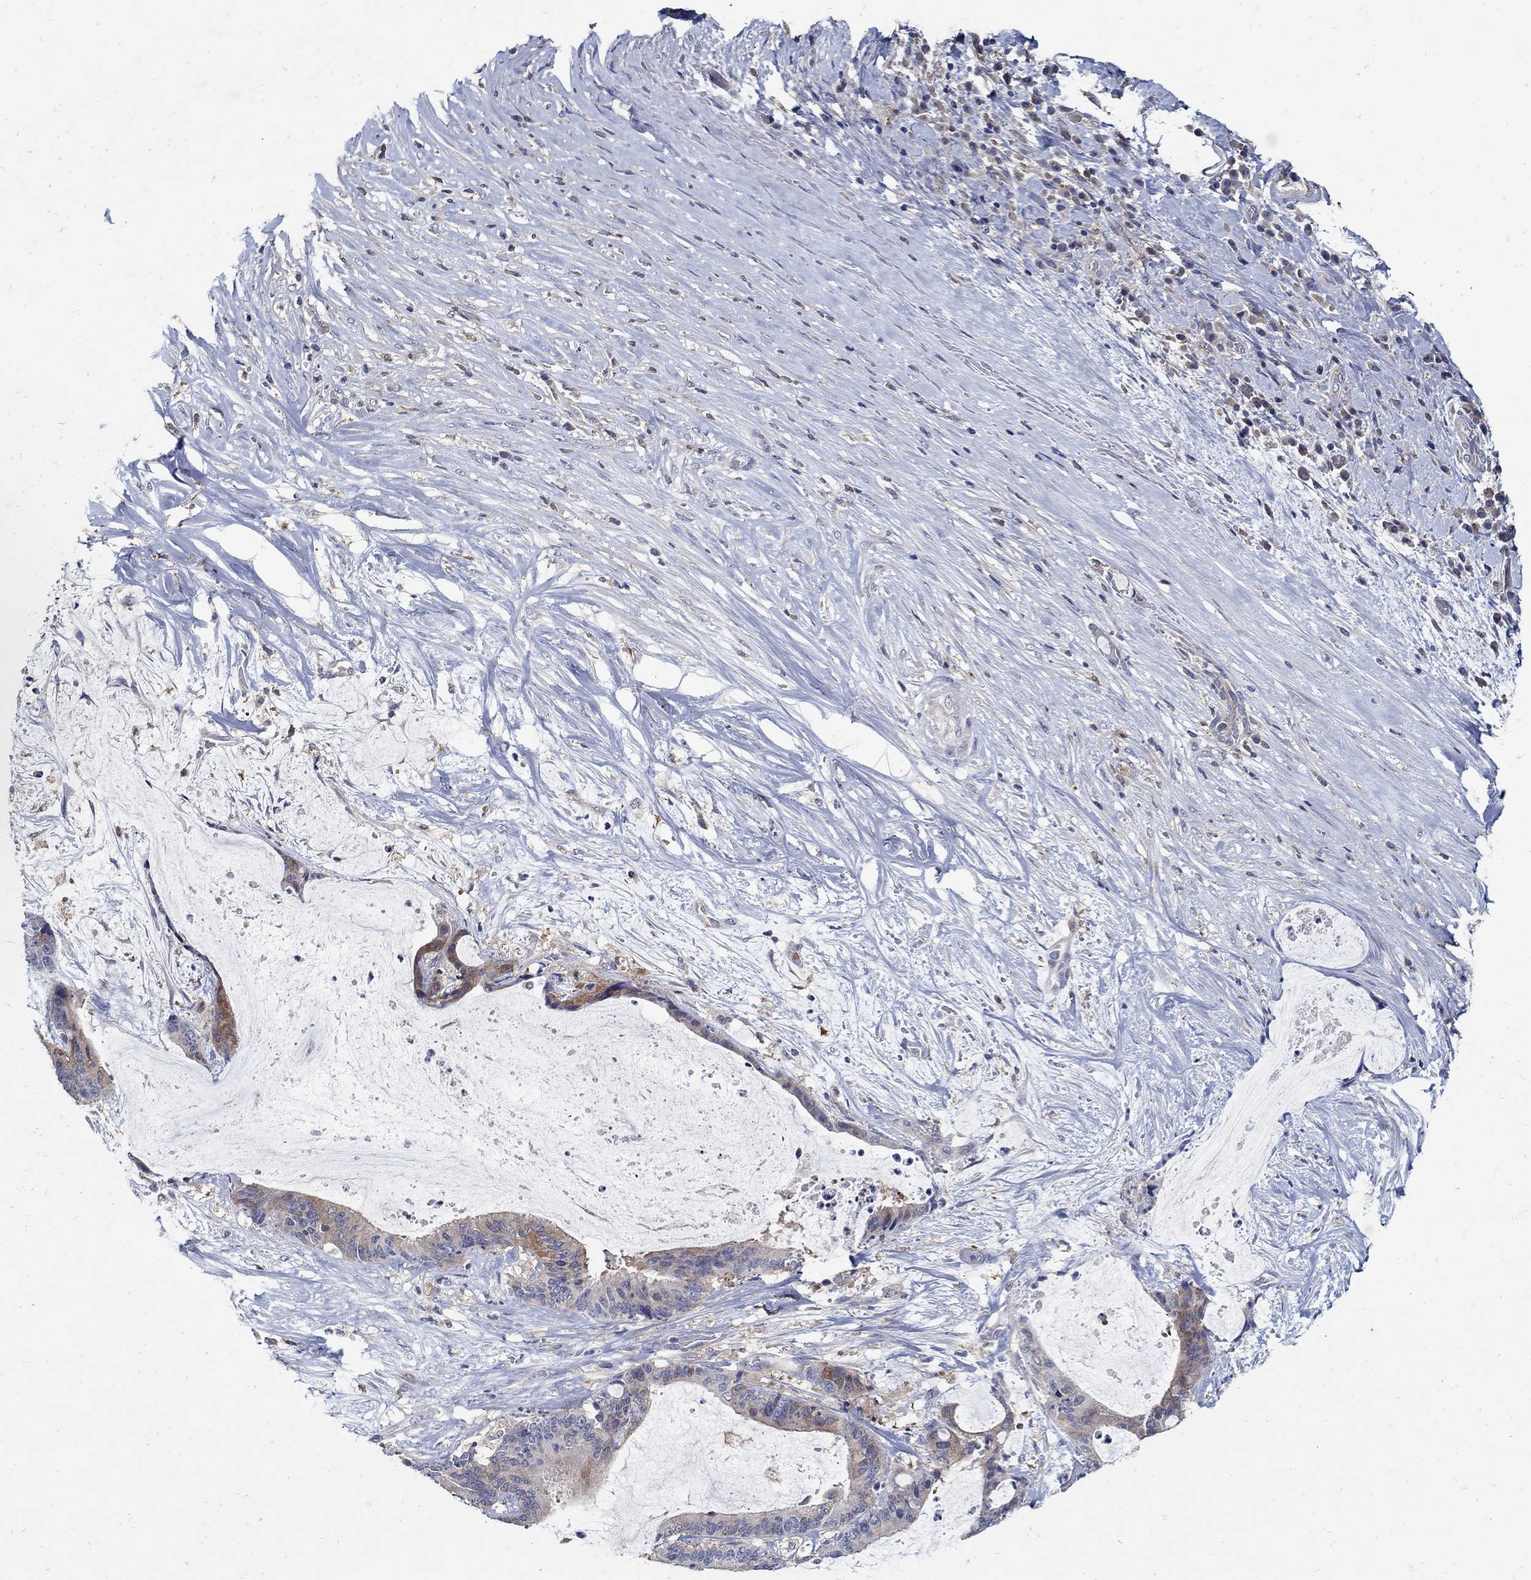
{"staining": {"intensity": "moderate", "quantity": "<25%", "location": "cytoplasmic/membranous"}, "tissue": "liver cancer", "cell_type": "Tumor cells", "image_type": "cancer", "snomed": [{"axis": "morphology", "description": "Cholangiocarcinoma"}, {"axis": "topography", "description": "Liver"}], "caption": "Immunohistochemical staining of human liver cancer exhibits moderate cytoplasmic/membranous protein positivity in about <25% of tumor cells.", "gene": "MTHFR", "patient": {"sex": "female", "age": 73}}